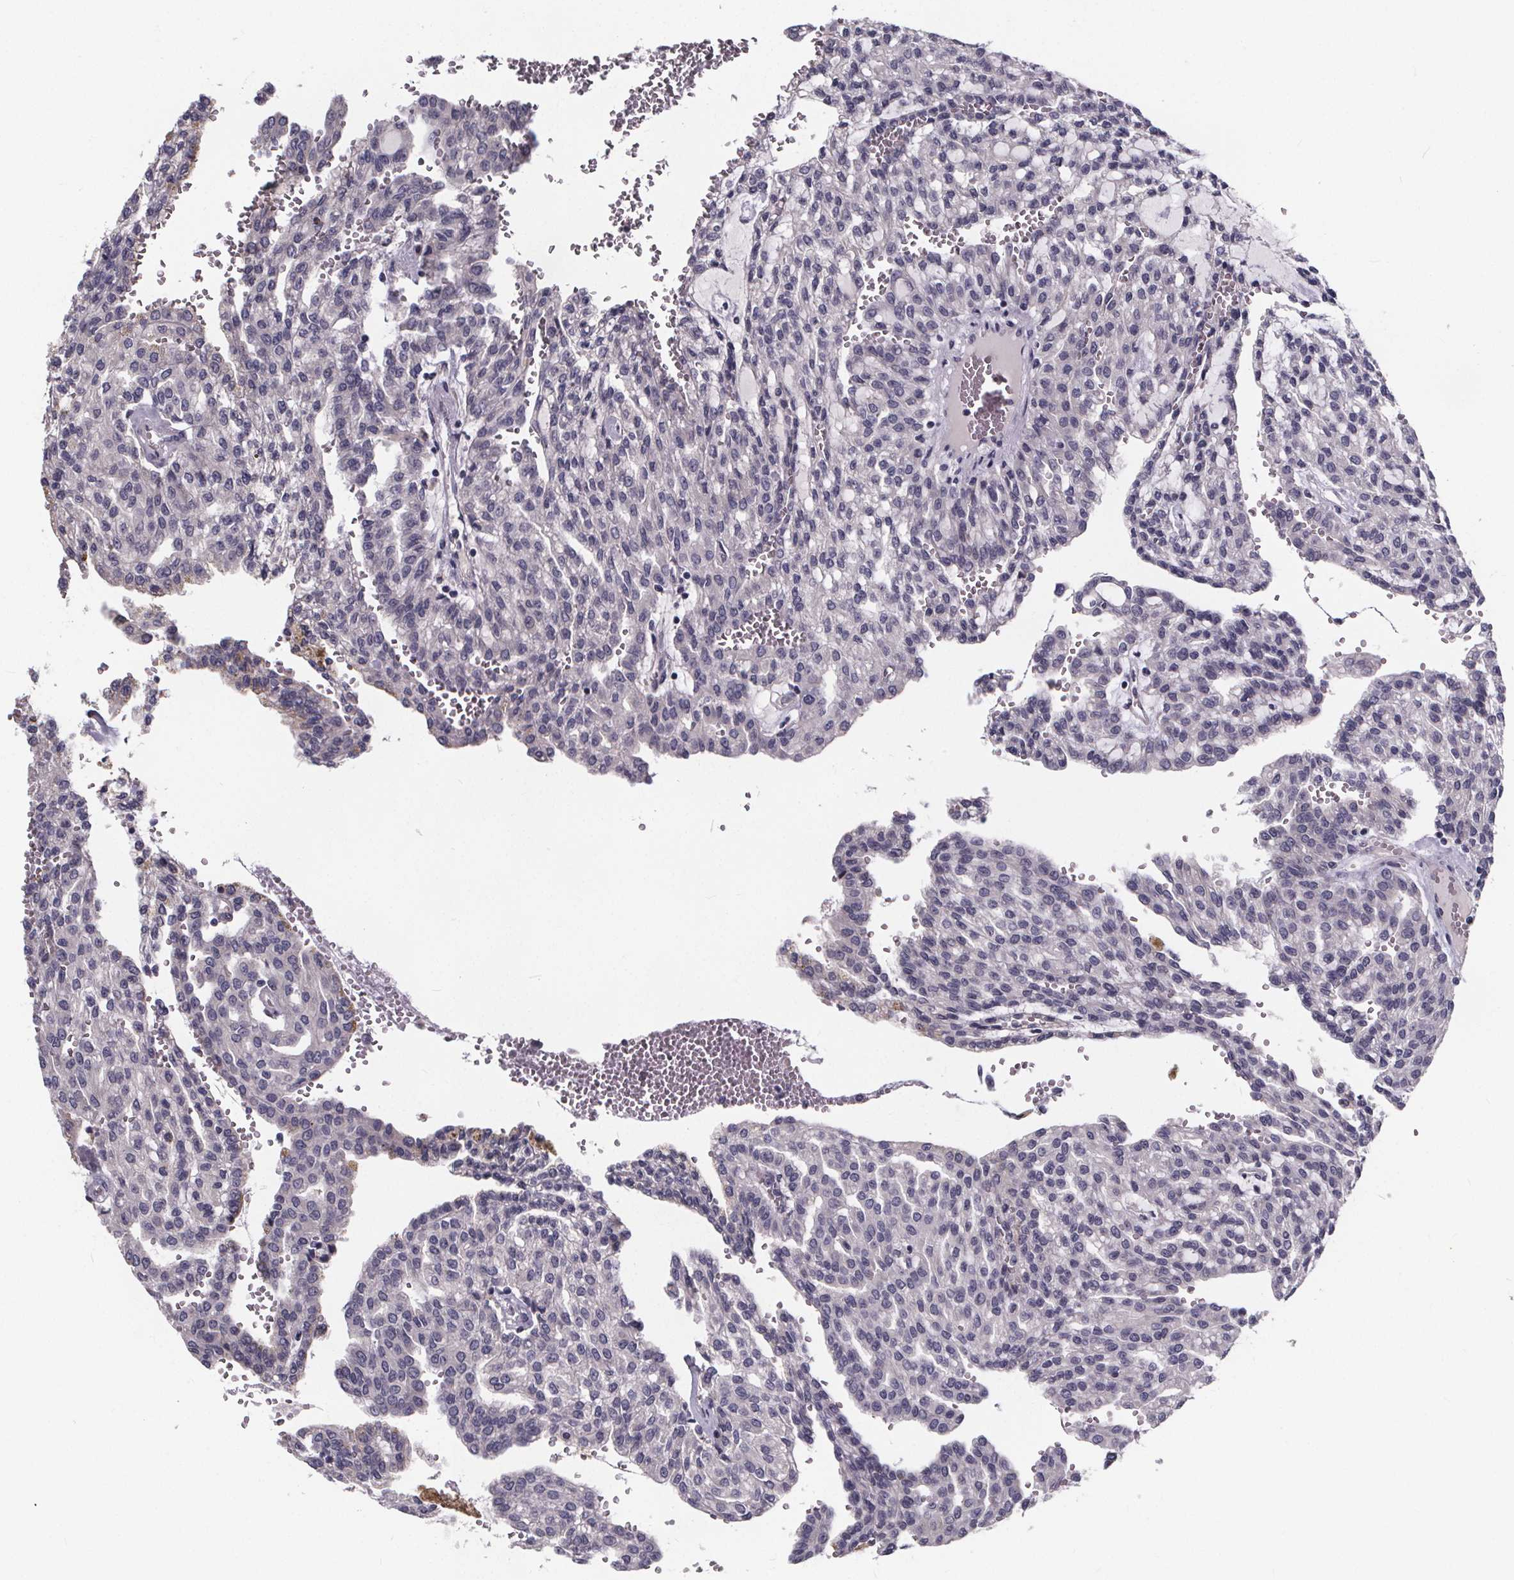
{"staining": {"intensity": "negative", "quantity": "none", "location": "none"}, "tissue": "renal cancer", "cell_type": "Tumor cells", "image_type": "cancer", "snomed": [{"axis": "morphology", "description": "Adenocarcinoma, NOS"}, {"axis": "topography", "description": "Kidney"}], "caption": "An IHC image of renal adenocarcinoma is shown. There is no staining in tumor cells of renal adenocarcinoma.", "gene": "FAM181B", "patient": {"sex": "male", "age": 63}}